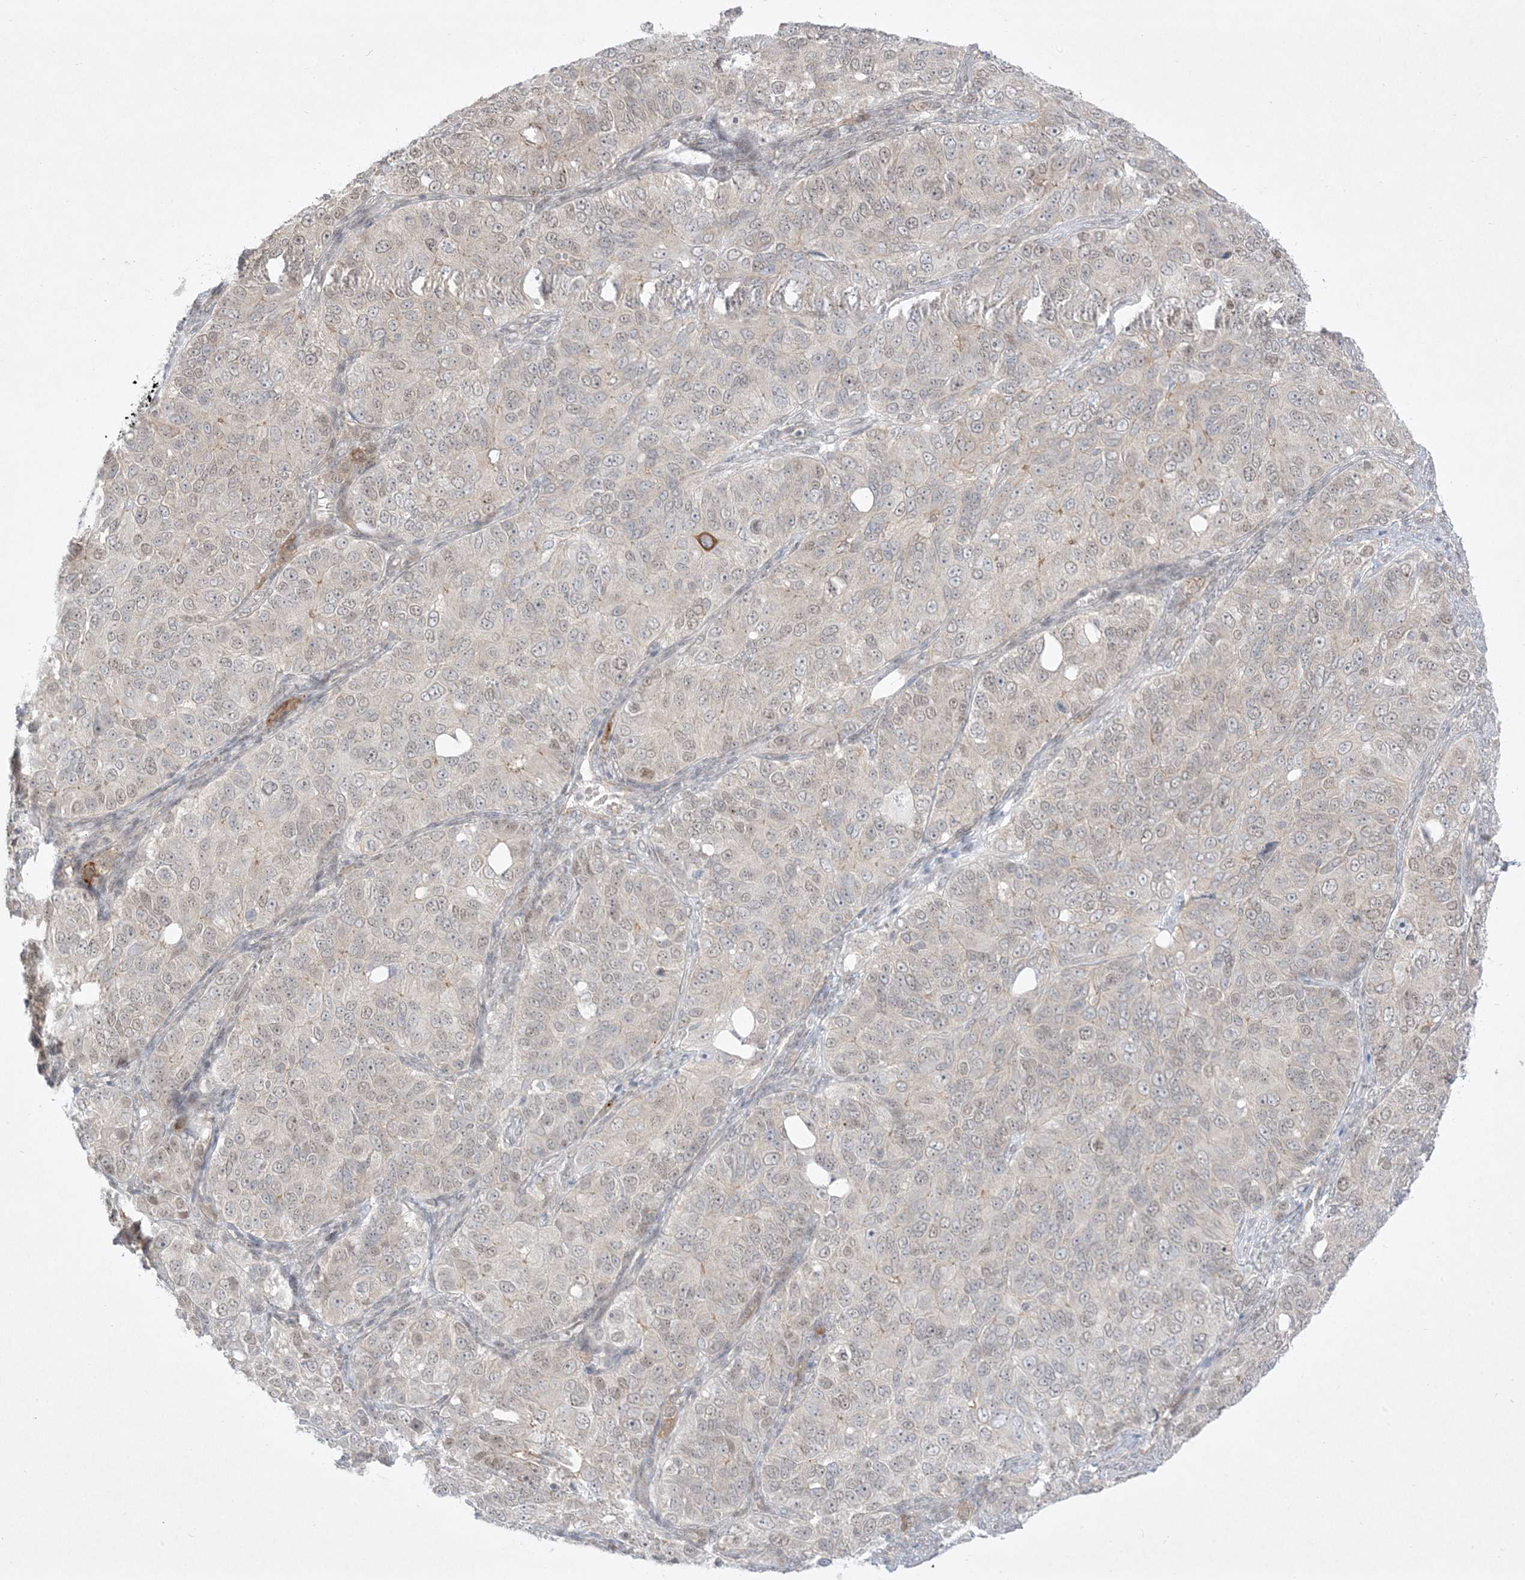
{"staining": {"intensity": "weak", "quantity": "<25%", "location": "nuclear"}, "tissue": "ovarian cancer", "cell_type": "Tumor cells", "image_type": "cancer", "snomed": [{"axis": "morphology", "description": "Carcinoma, endometroid"}, {"axis": "topography", "description": "Ovary"}], "caption": "The IHC micrograph has no significant expression in tumor cells of ovarian cancer tissue.", "gene": "PTK6", "patient": {"sex": "female", "age": 51}}